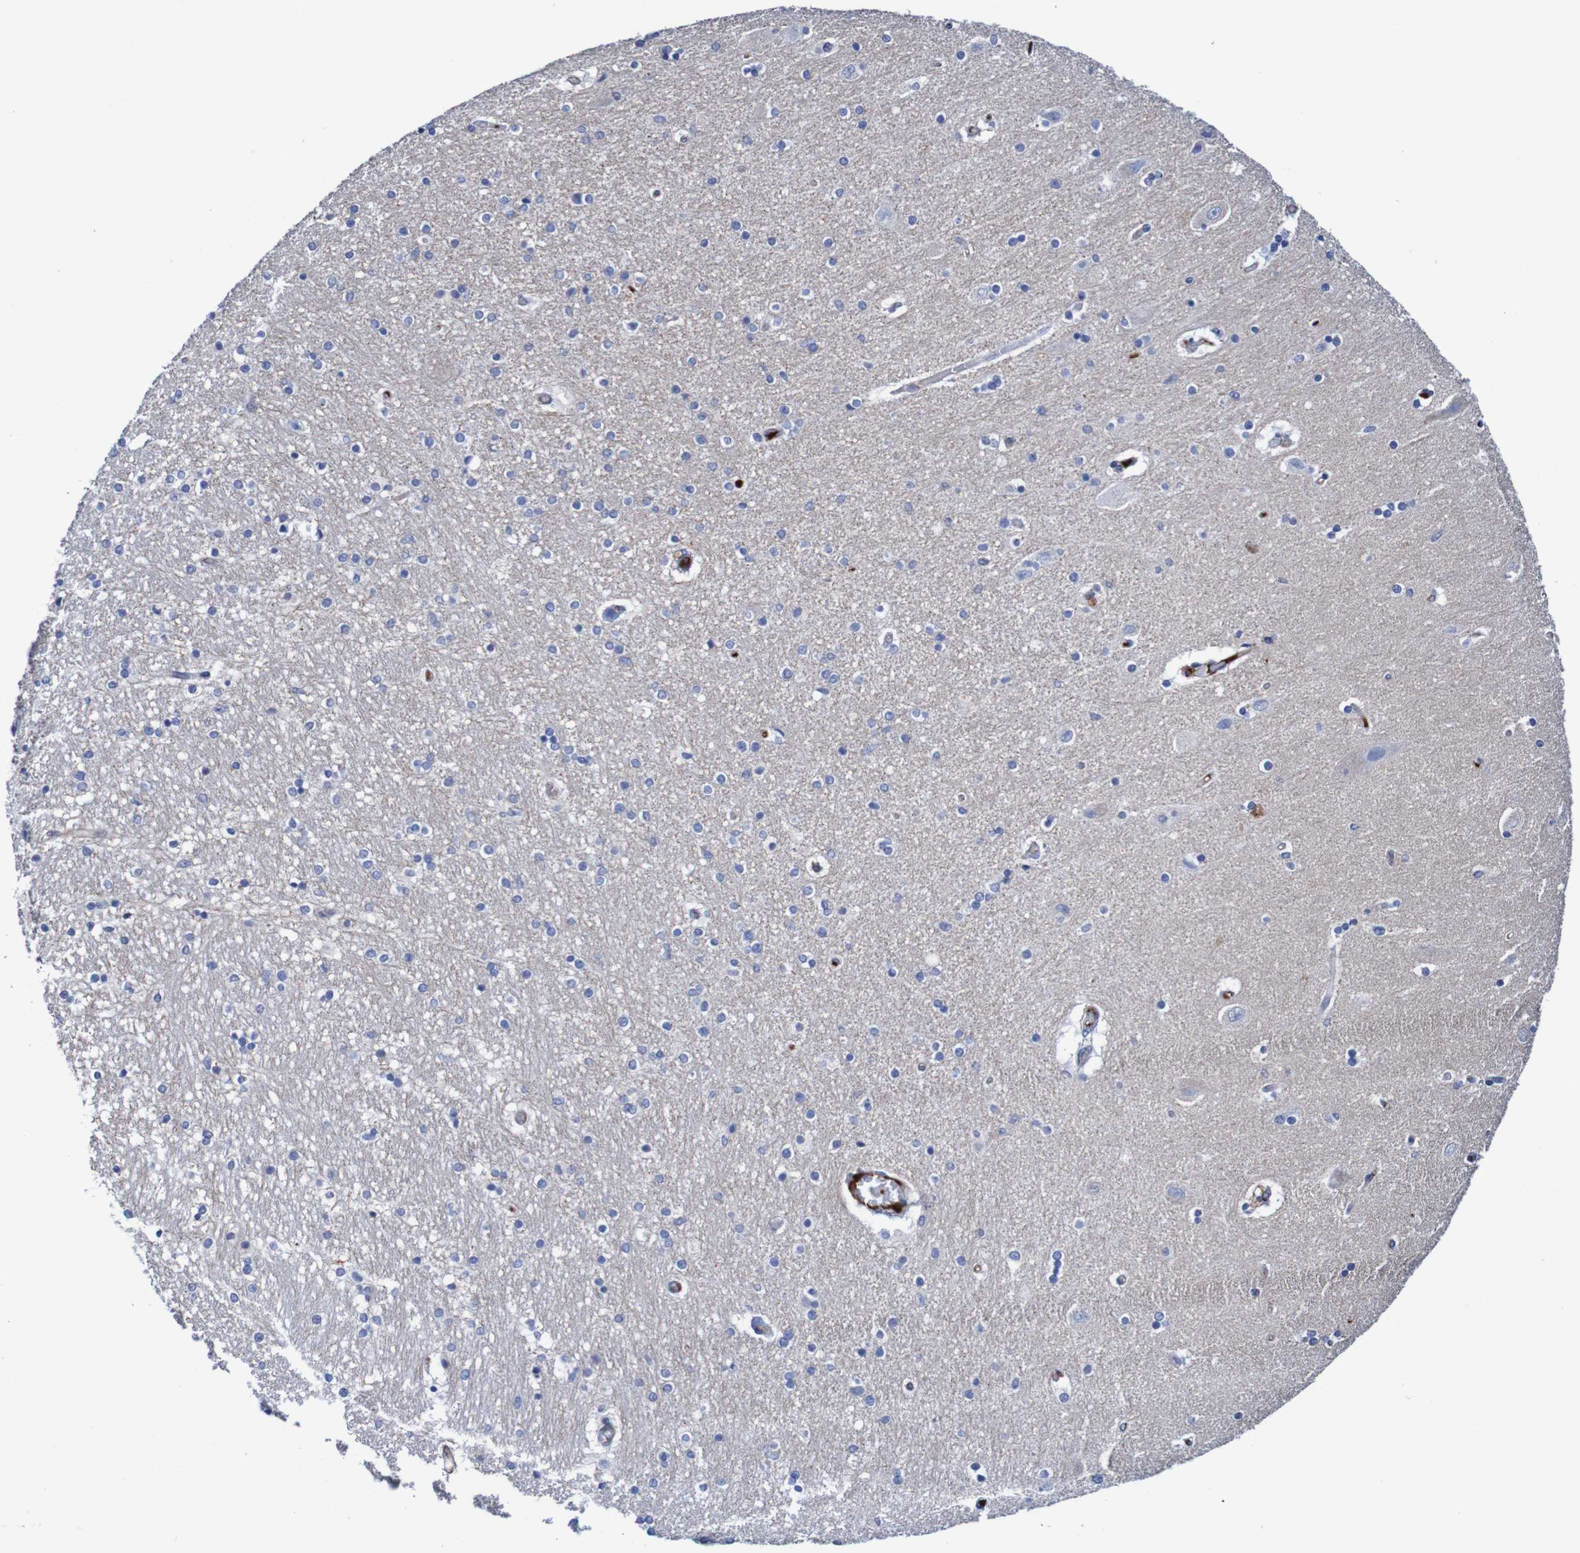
{"staining": {"intensity": "negative", "quantity": "none", "location": "none"}, "tissue": "hippocampus", "cell_type": "Glial cells", "image_type": "normal", "snomed": [{"axis": "morphology", "description": "Normal tissue, NOS"}, {"axis": "topography", "description": "Hippocampus"}], "caption": "Photomicrograph shows no significant protein staining in glial cells of normal hippocampus.", "gene": "RIGI", "patient": {"sex": "female", "age": 54}}